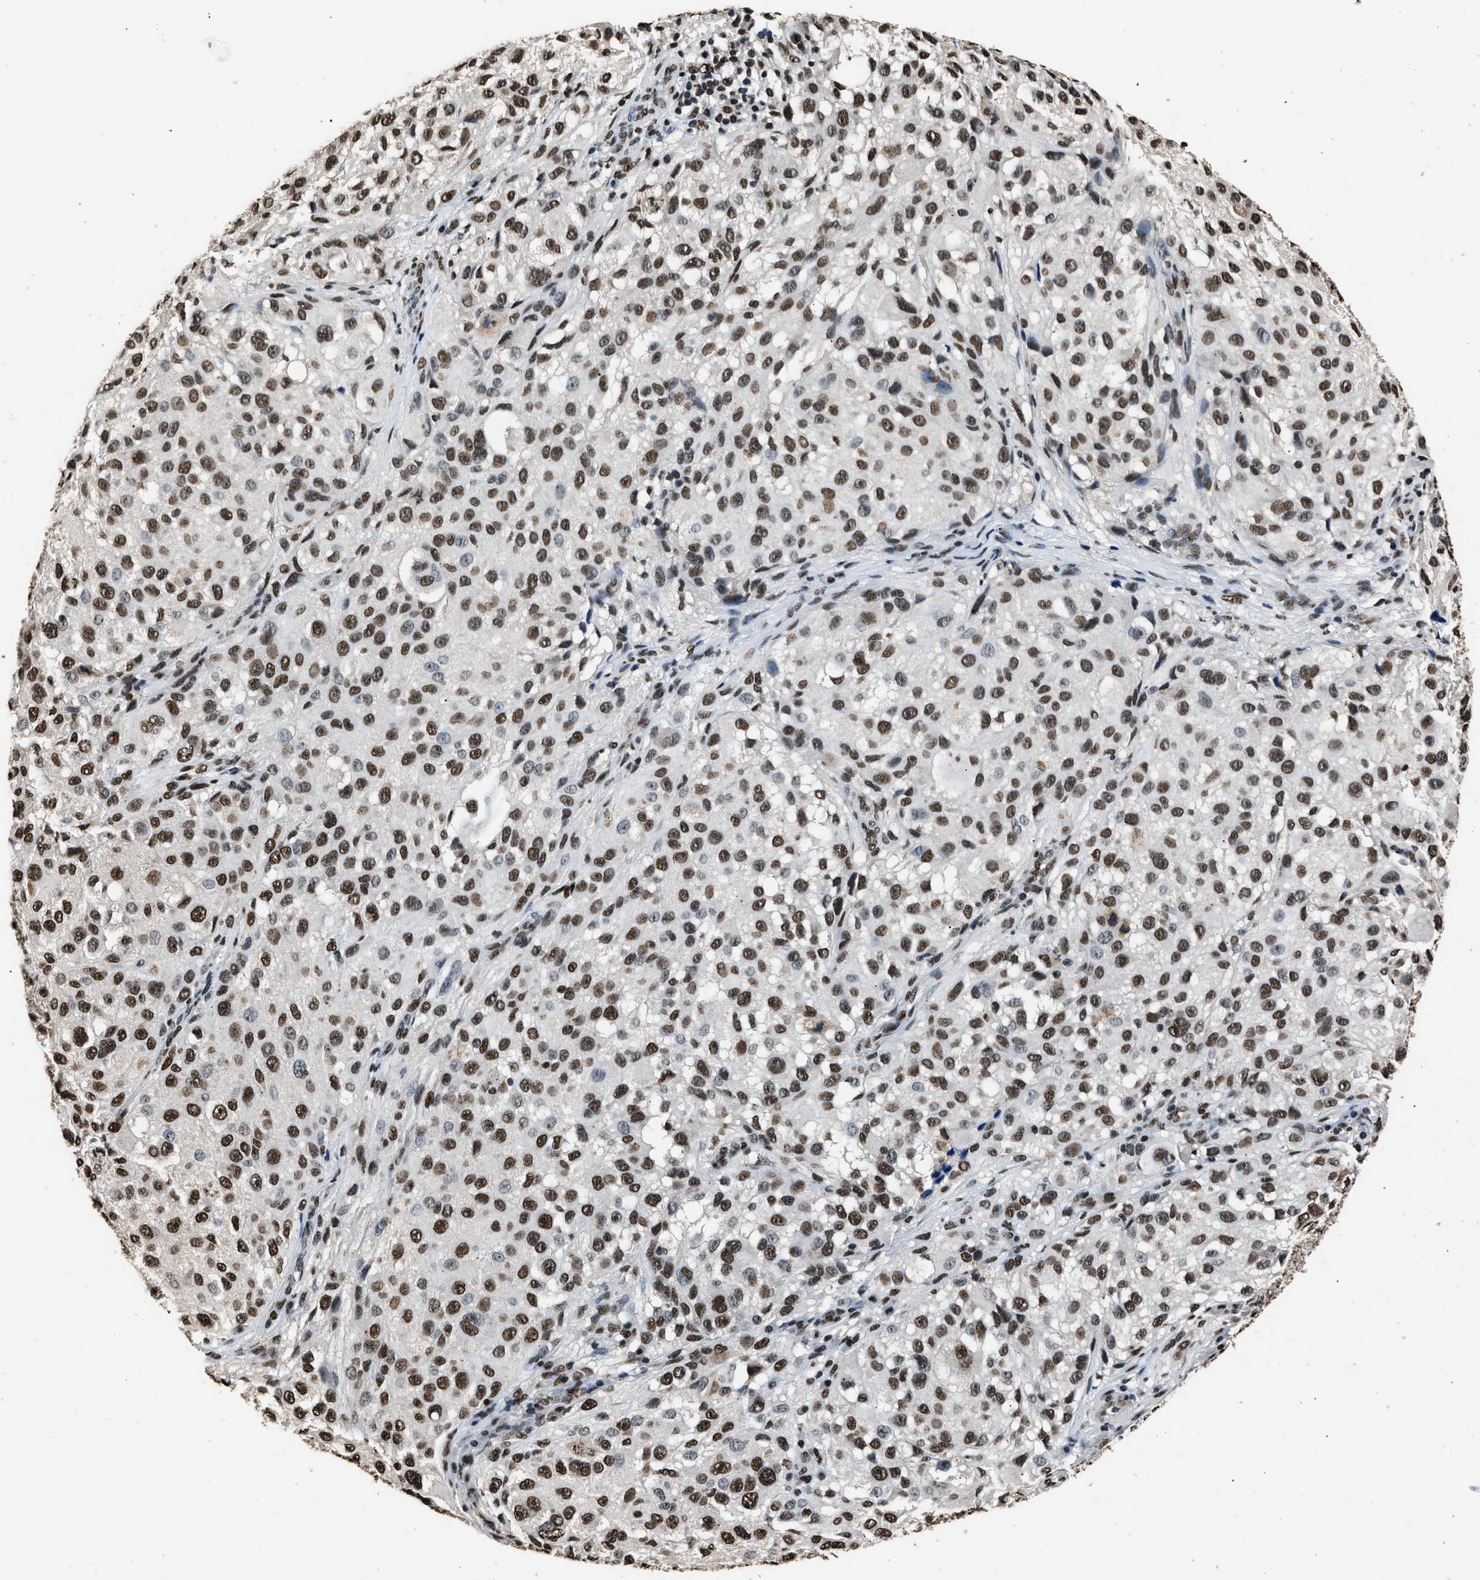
{"staining": {"intensity": "moderate", "quantity": ">75%", "location": "nuclear"}, "tissue": "melanoma", "cell_type": "Tumor cells", "image_type": "cancer", "snomed": [{"axis": "morphology", "description": "Necrosis, NOS"}, {"axis": "morphology", "description": "Malignant melanoma, NOS"}, {"axis": "topography", "description": "Skin"}], "caption": "Malignant melanoma was stained to show a protein in brown. There is medium levels of moderate nuclear expression in about >75% of tumor cells.", "gene": "SAFB", "patient": {"sex": "female", "age": 87}}